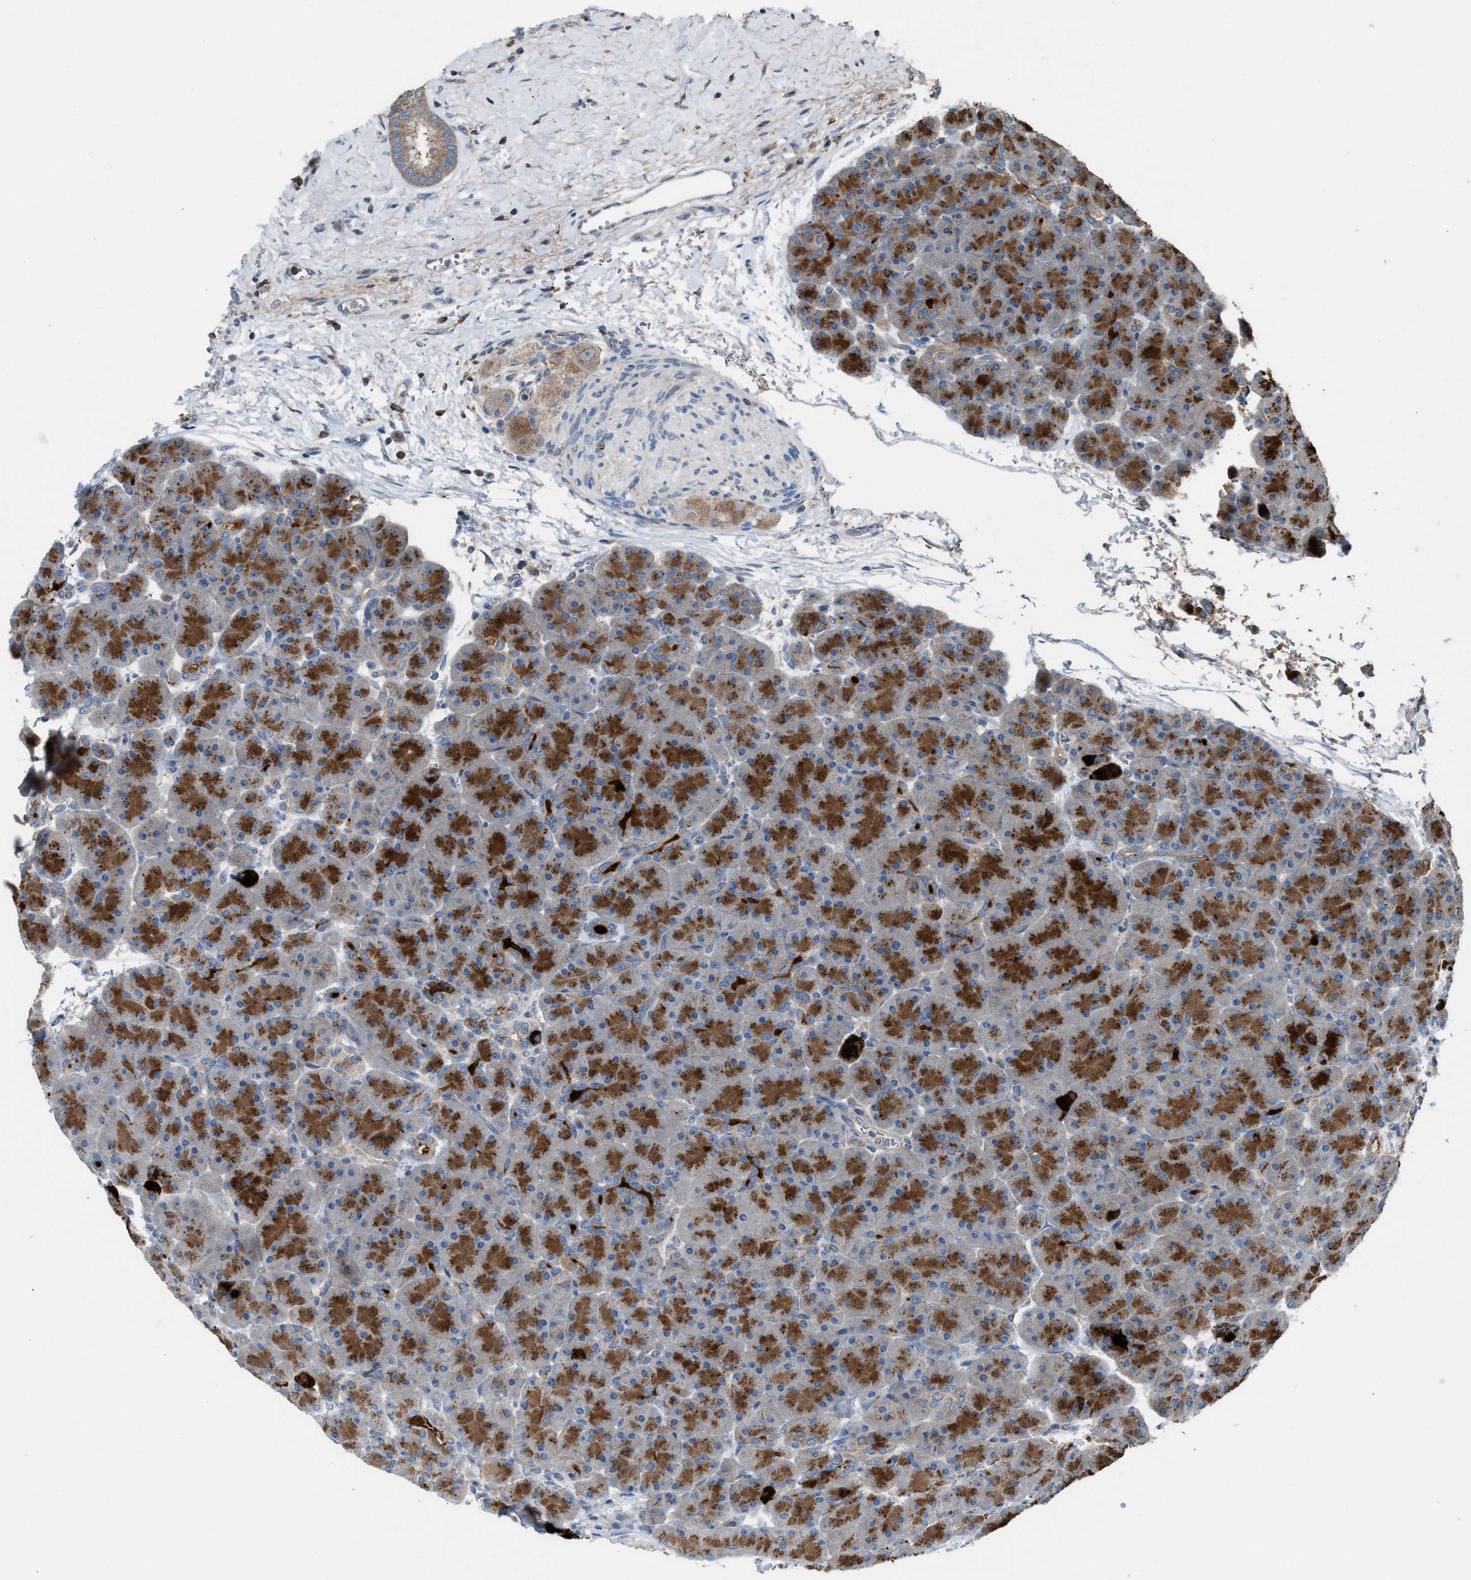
{"staining": {"intensity": "strong", "quantity": ">75%", "location": "cytoplasmic/membranous"}, "tissue": "pancreas", "cell_type": "Exocrine glandular cells", "image_type": "normal", "snomed": [{"axis": "morphology", "description": "Normal tissue, NOS"}, {"axis": "topography", "description": "Pancreas"}], "caption": "Immunohistochemistry (IHC) (DAB) staining of benign human pancreas demonstrates strong cytoplasmic/membranous protein expression in approximately >75% of exocrine glandular cells. (DAB (3,3'-diaminobenzidine) = brown stain, brightfield microscopy at high magnification).", "gene": "TPK1", "patient": {"sex": "male", "age": 66}}